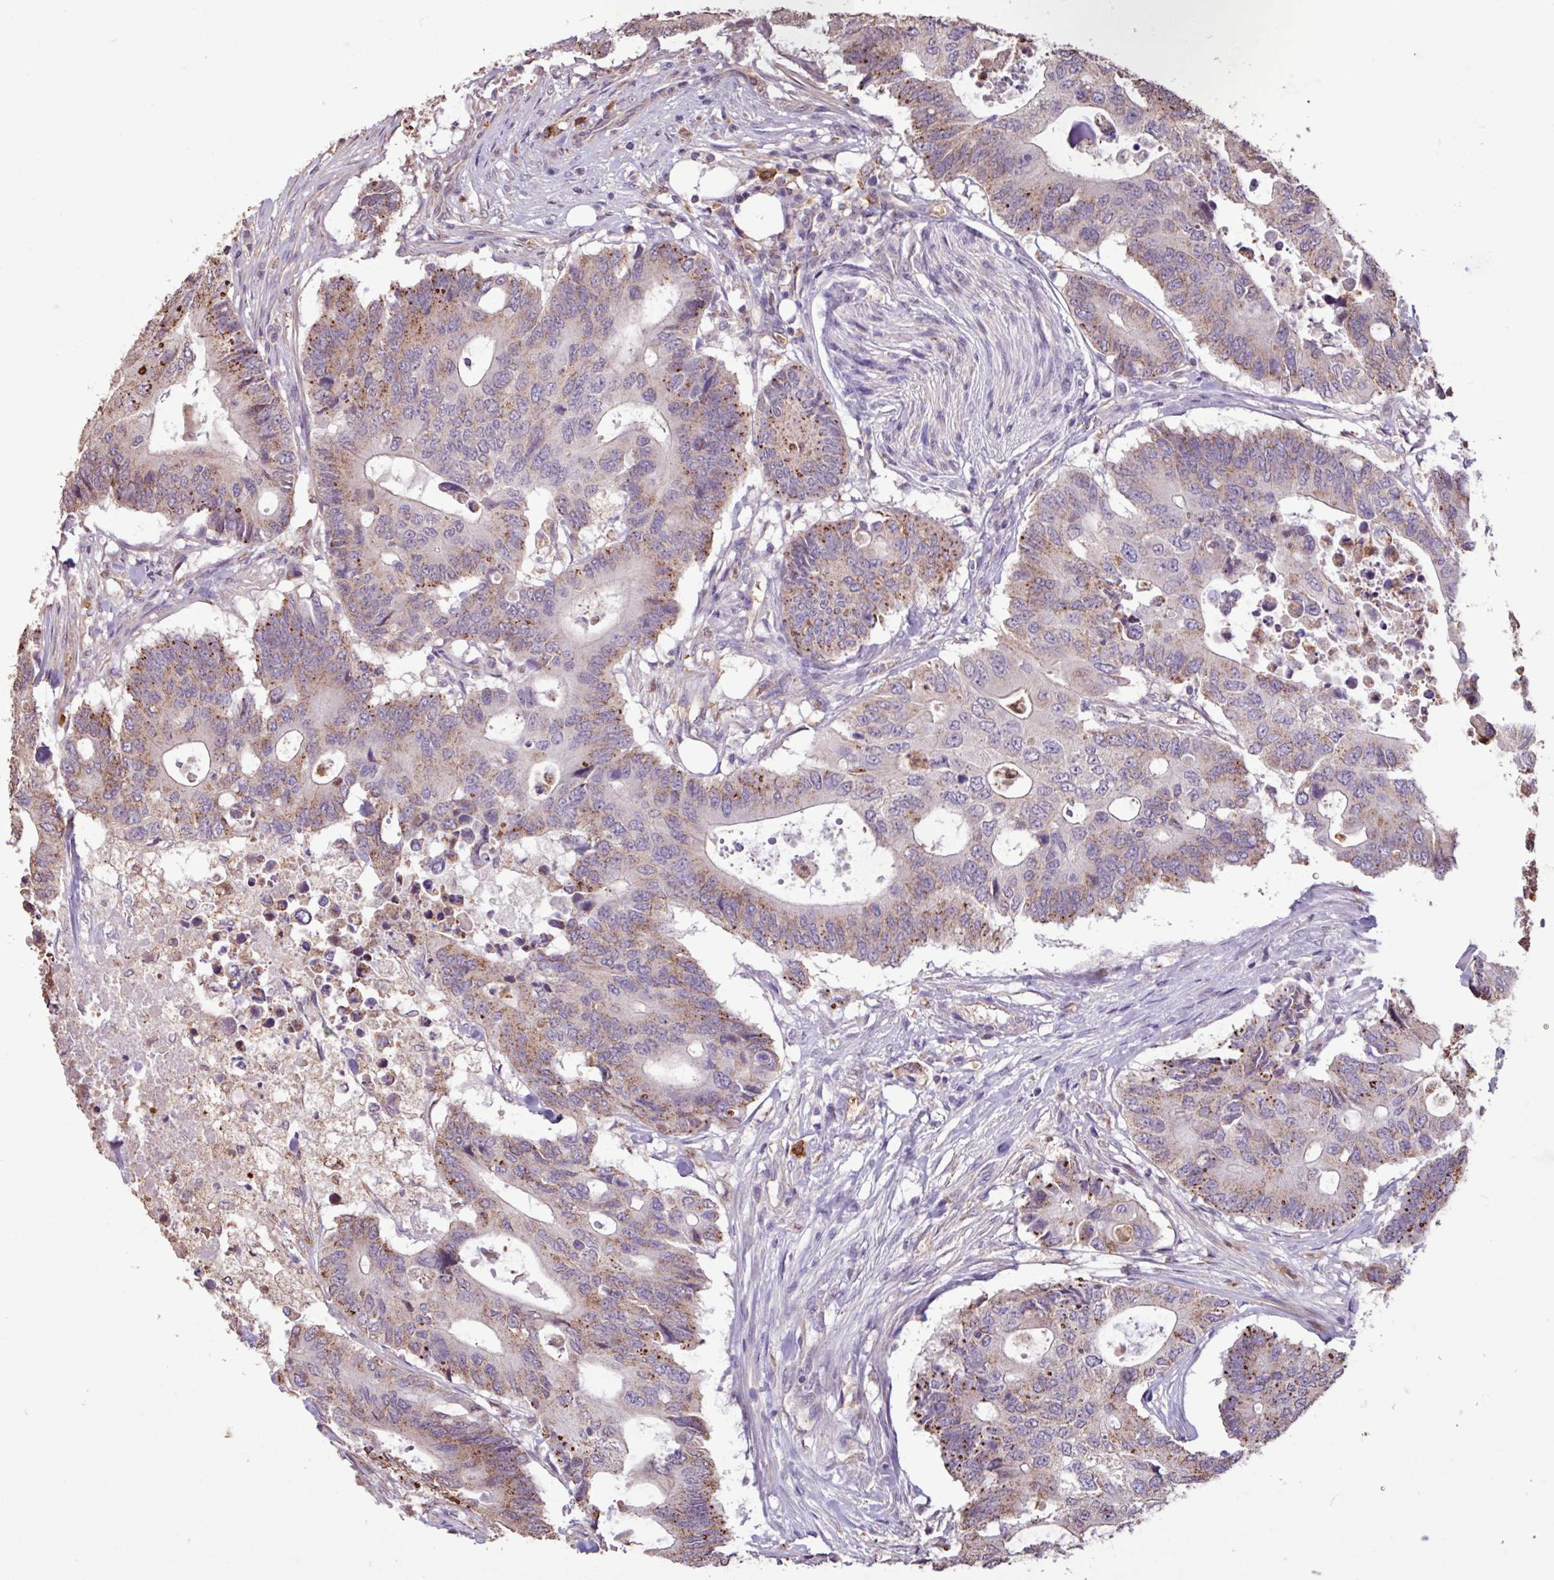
{"staining": {"intensity": "moderate", "quantity": "25%-75%", "location": "cytoplasmic/membranous"}, "tissue": "colorectal cancer", "cell_type": "Tumor cells", "image_type": "cancer", "snomed": [{"axis": "morphology", "description": "Adenocarcinoma, NOS"}, {"axis": "topography", "description": "Colon"}], "caption": "A micrograph of human colorectal adenocarcinoma stained for a protein exhibits moderate cytoplasmic/membranous brown staining in tumor cells. (Brightfield microscopy of DAB IHC at high magnification).", "gene": "CHST11", "patient": {"sex": "male", "age": 71}}